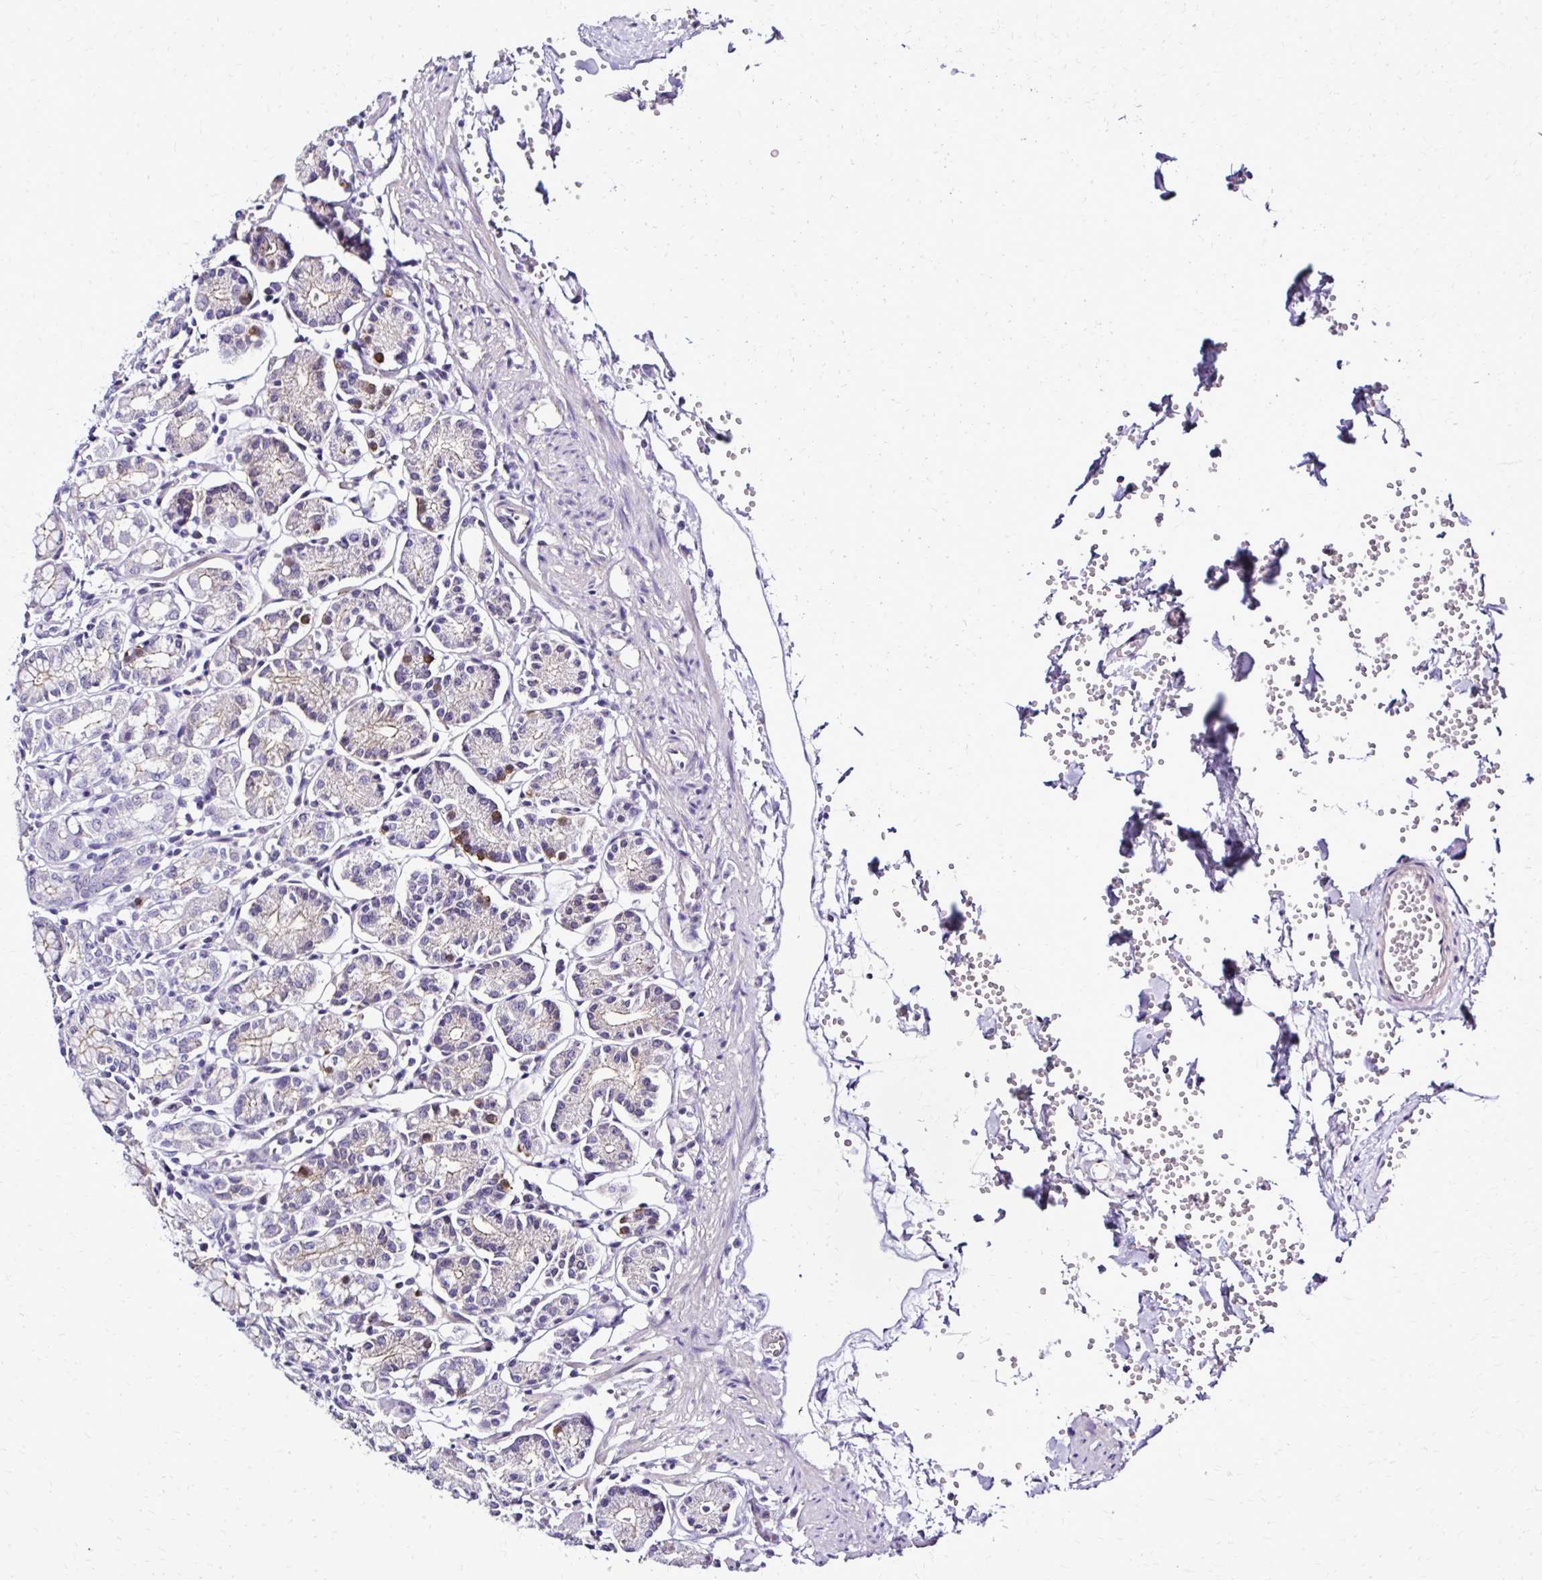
{"staining": {"intensity": "weak", "quantity": "25%-75%", "location": "cytoplasmic/membranous"}, "tissue": "stomach", "cell_type": "Glandular cells", "image_type": "normal", "snomed": [{"axis": "morphology", "description": "Normal tissue, NOS"}, {"axis": "topography", "description": "Stomach"}], "caption": "DAB (3,3'-diaminobenzidine) immunohistochemical staining of benign stomach shows weak cytoplasmic/membranous protein expression in about 25%-75% of glandular cells. Using DAB (brown) and hematoxylin (blue) stains, captured at high magnification using brightfield microscopy.", "gene": "RASL11B", "patient": {"sex": "female", "age": 62}}